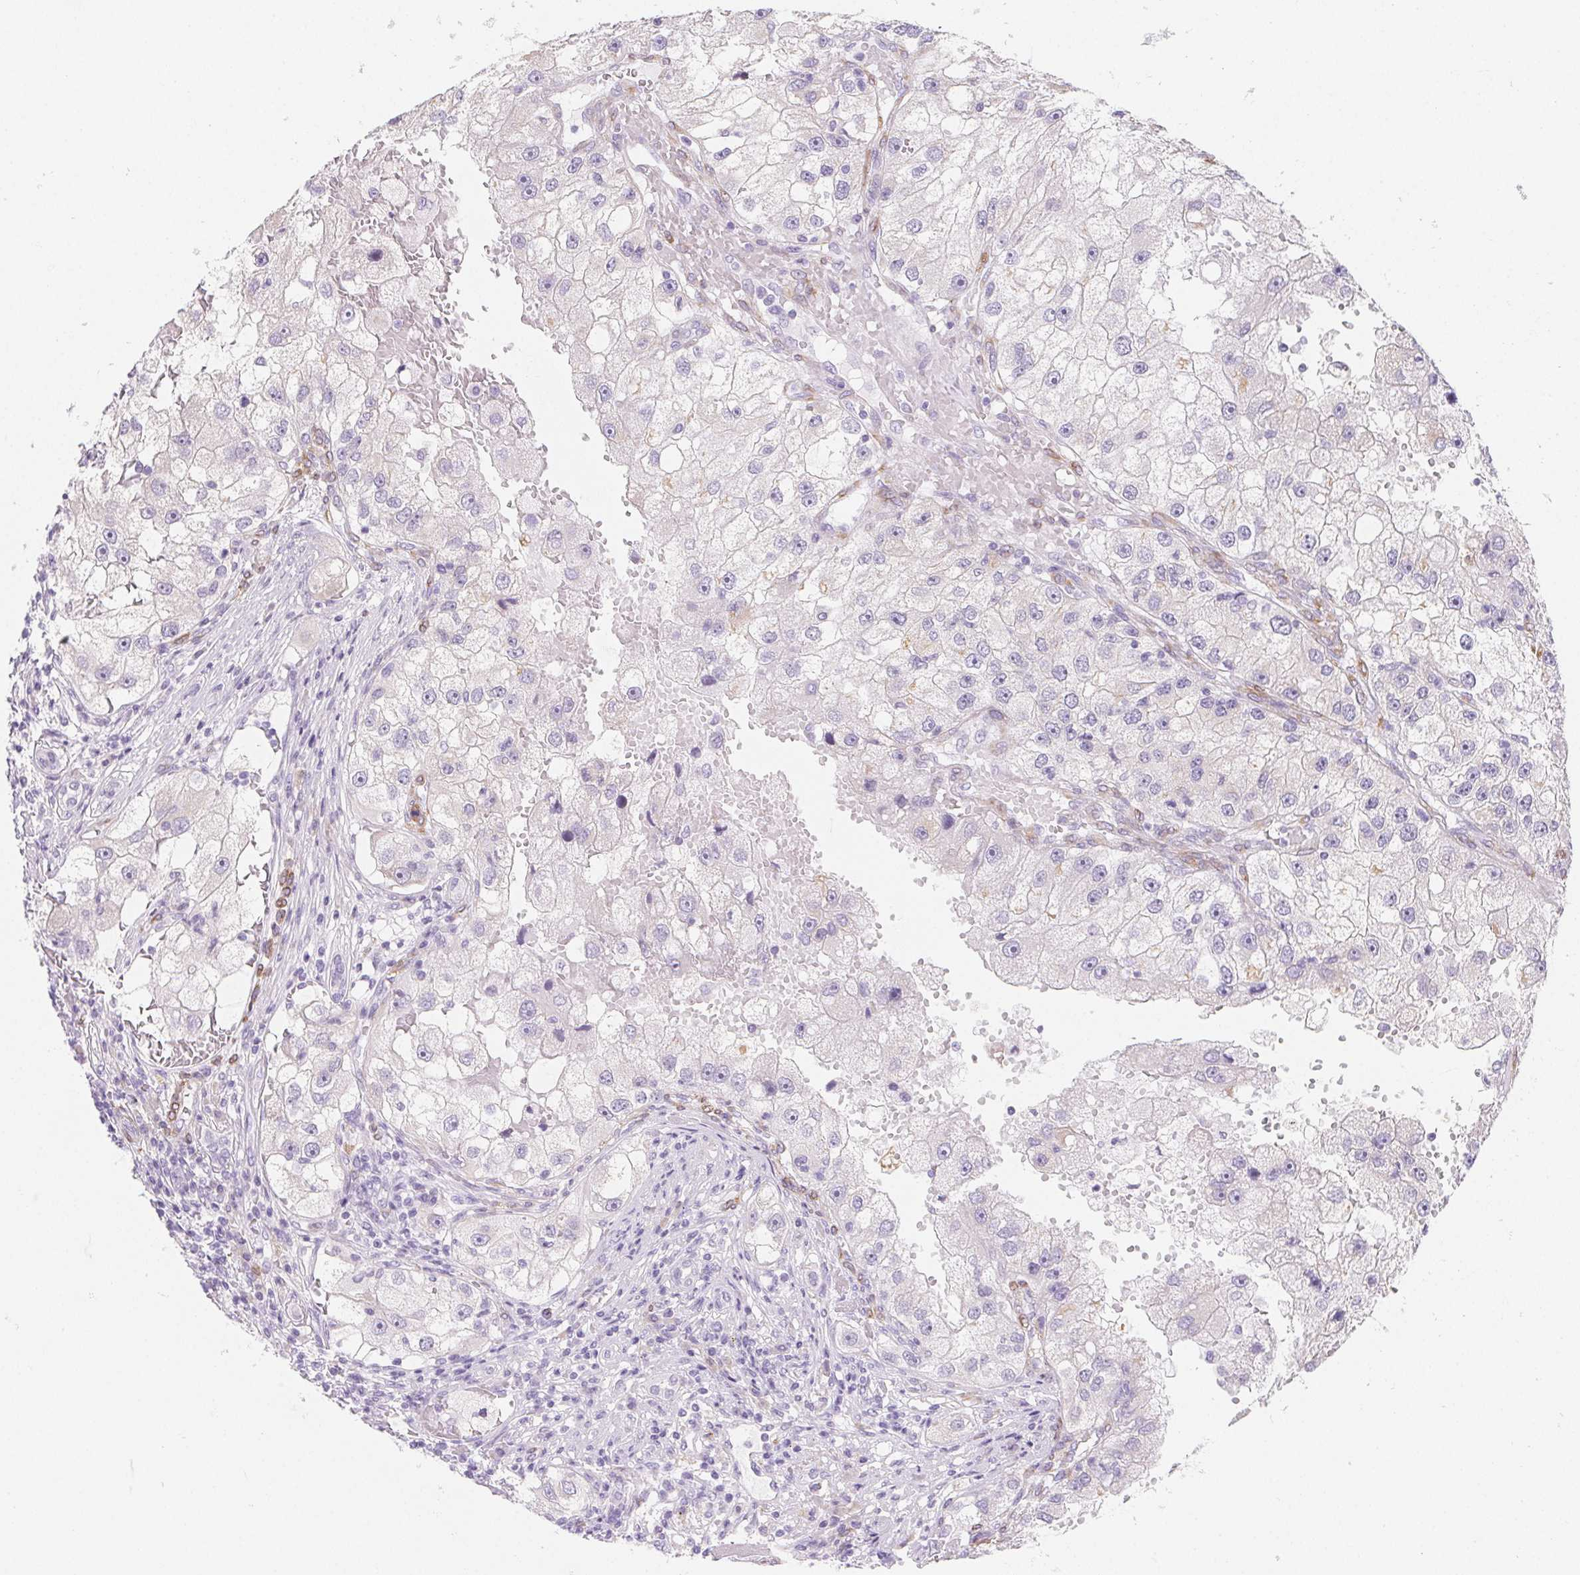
{"staining": {"intensity": "negative", "quantity": "none", "location": "none"}, "tissue": "renal cancer", "cell_type": "Tumor cells", "image_type": "cancer", "snomed": [{"axis": "morphology", "description": "Adenocarcinoma, NOS"}, {"axis": "topography", "description": "Kidney"}], "caption": "The photomicrograph displays no significant expression in tumor cells of renal cancer.", "gene": "HRC", "patient": {"sex": "male", "age": 63}}